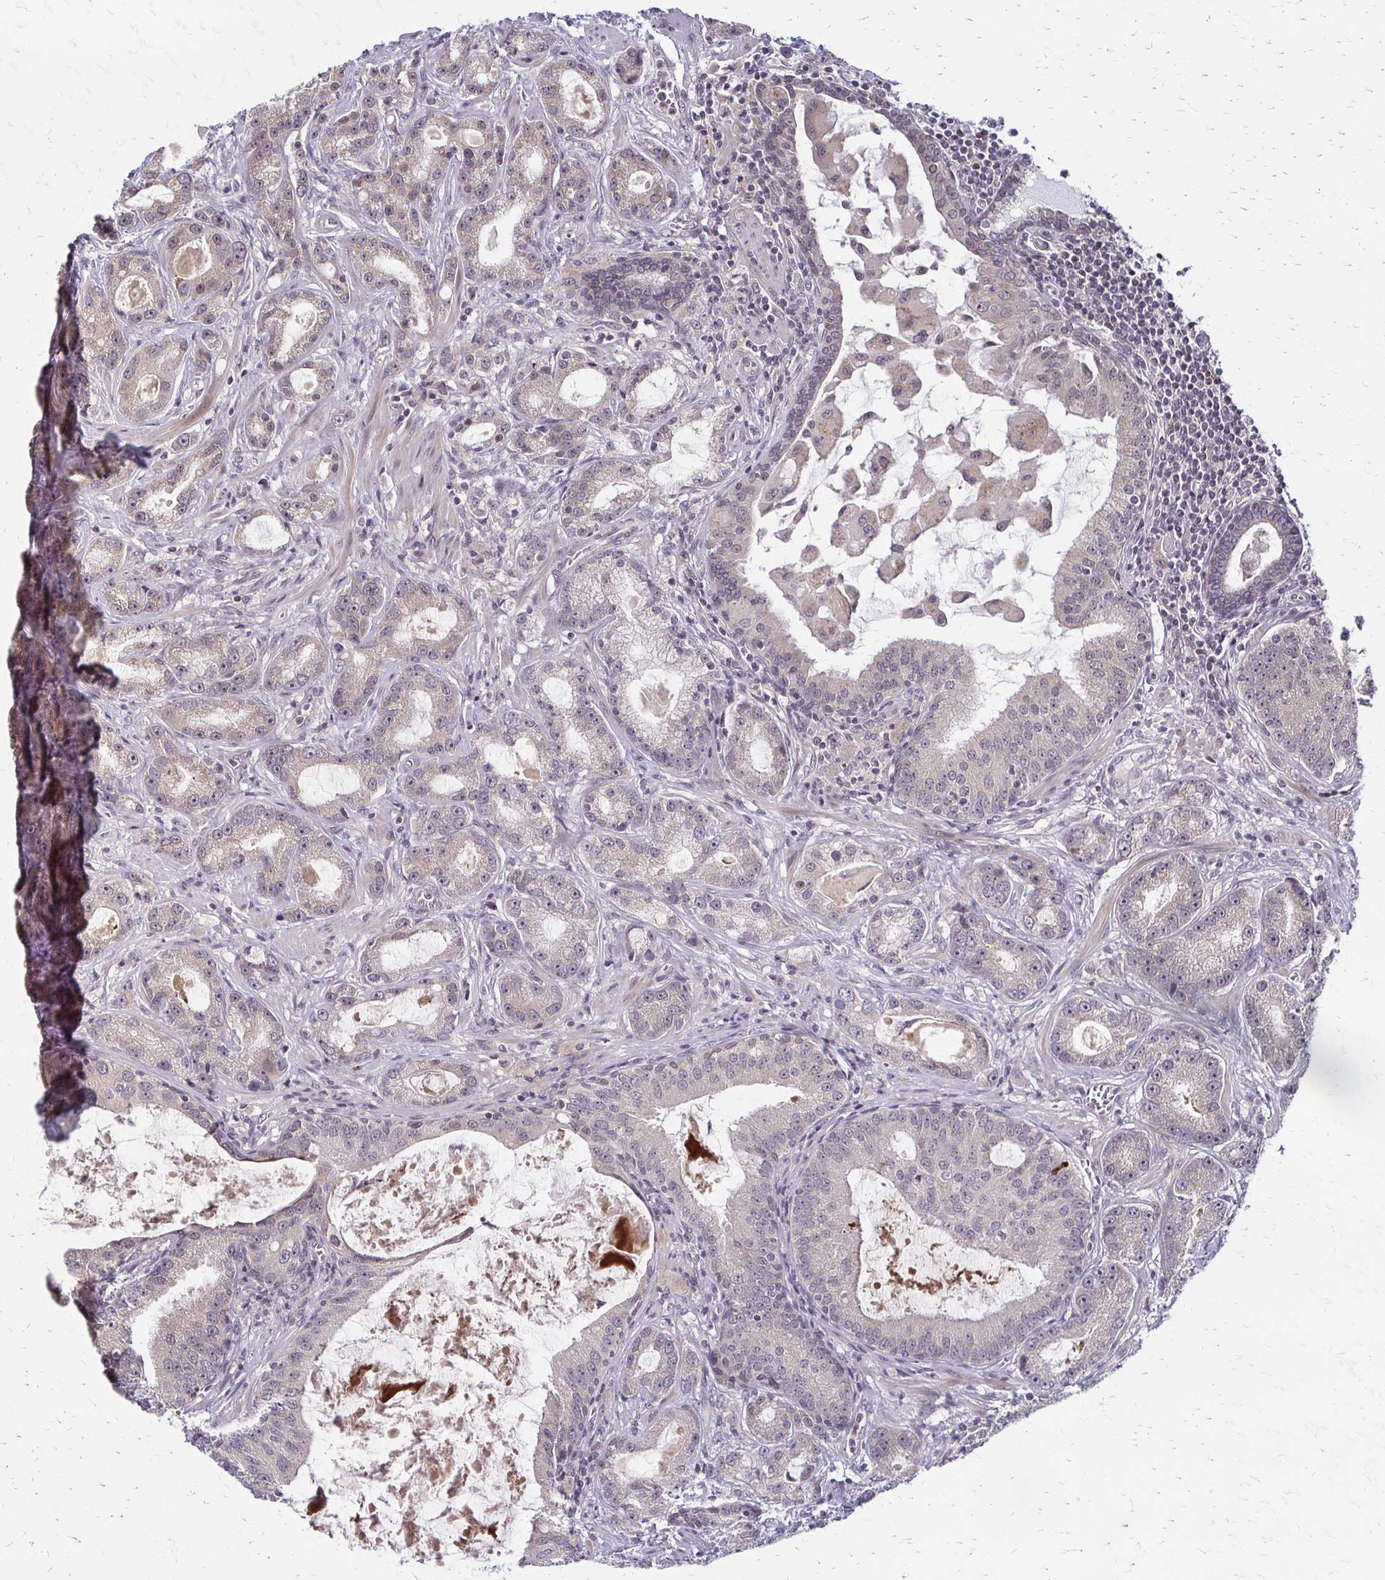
{"staining": {"intensity": "weak", "quantity": ">75%", "location": "cytoplasmic/membranous"}, "tissue": "prostate cancer", "cell_type": "Tumor cells", "image_type": "cancer", "snomed": [{"axis": "morphology", "description": "Adenocarcinoma, High grade"}, {"axis": "topography", "description": "Prostate"}], "caption": "Immunohistochemical staining of human prostate cancer (high-grade adenocarcinoma) demonstrates low levels of weak cytoplasmic/membranous protein expression in approximately >75% of tumor cells.", "gene": "TRIR", "patient": {"sex": "male", "age": 65}}